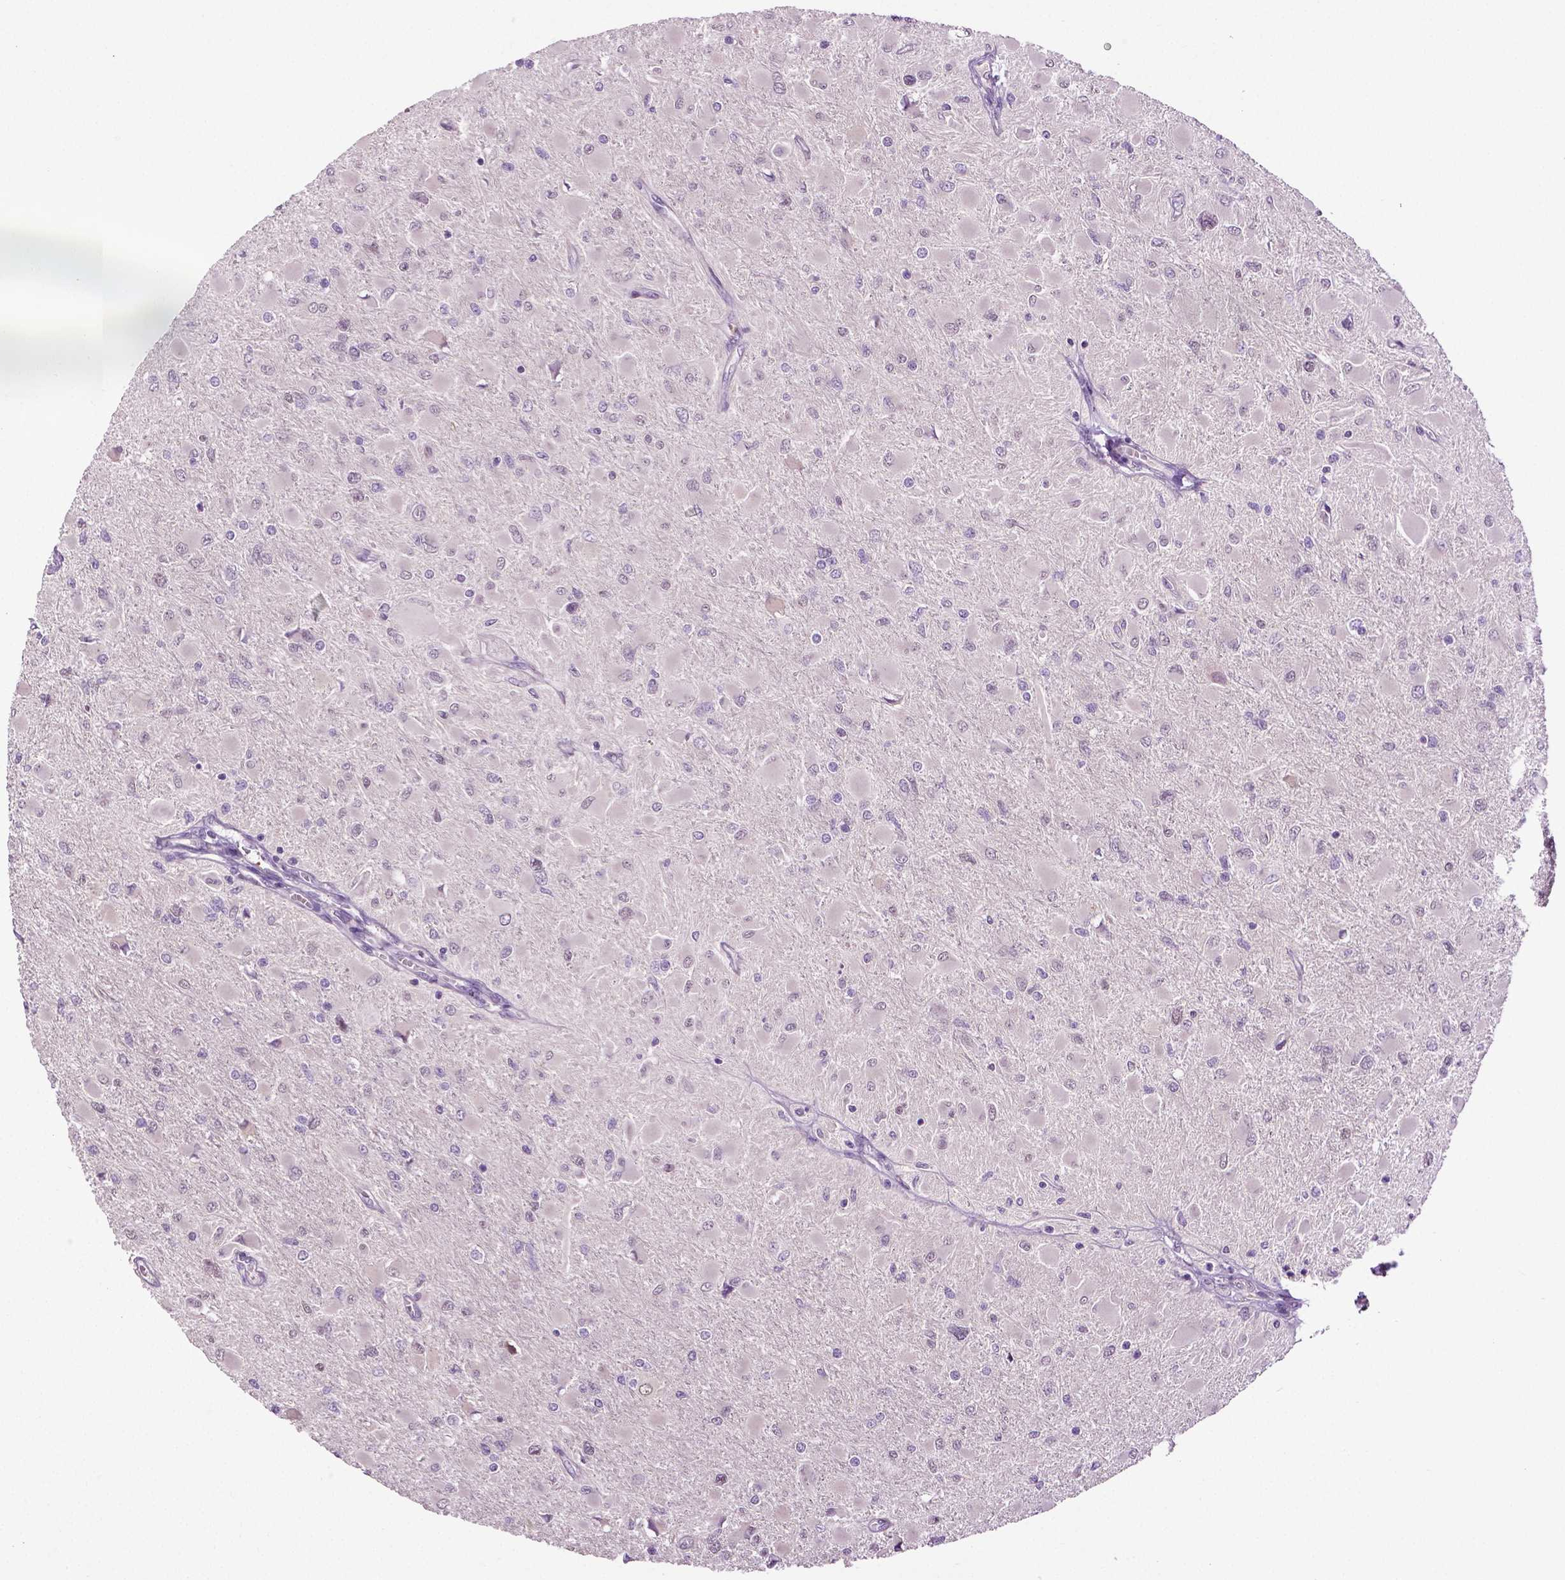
{"staining": {"intensity": "negative", "quantity": "none", "location": "none"}, "tissue": "glioma", "cell_type": "Tumor cells", "image_type": "cancer", "snomed": [{"axis": "morphology", "description": "Glioma, malignant, High grade"}, {"axis": "topography", "description": "Cerebral cortex"}], "caption": "Tumor cells show no significant protein positivity in high-grade glioma (malignant).", "gene": "PTPN5", "patient": {"sex": "female", "age": 36}}